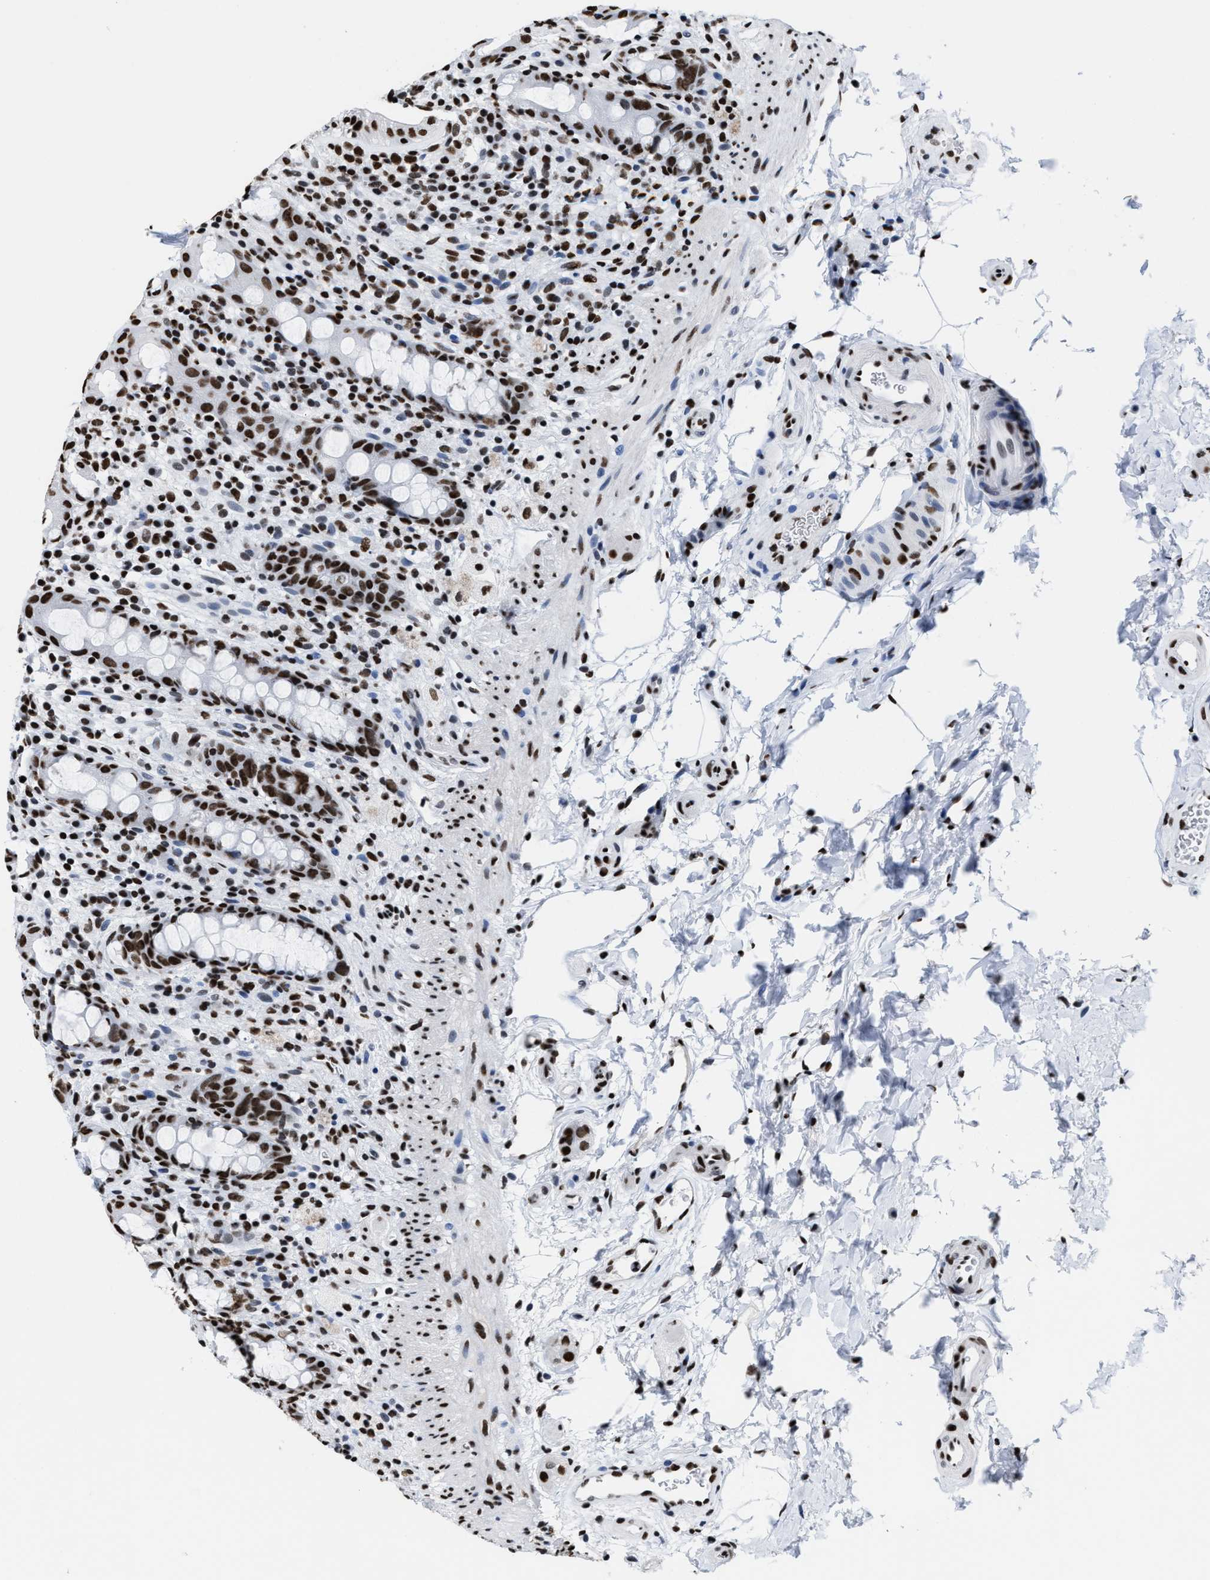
{"staining": {"intensity": "strong", "quantity": ">75%", "location": "nuclear"}, "tissue": "rectum", "cell_type": "Glandular cells", "image_type": "normal", "snomed": [{"axis": "morphology", "description": "Normal tissue, NOS"}, {"axis": "topography", "description": "Rectum"}], "caption": "Protein expression analysis of benign human rectum reveals strong nuclear positivity in approximately >75% of glandular cells. The staining was performed using DAB to visualize the protein expression in brown, while the nuclei were stained in blue with hematoxylin (Magnification: 20x).", "gene": "SMARCC2", "patient": {"sex": "male", "age": 44}}